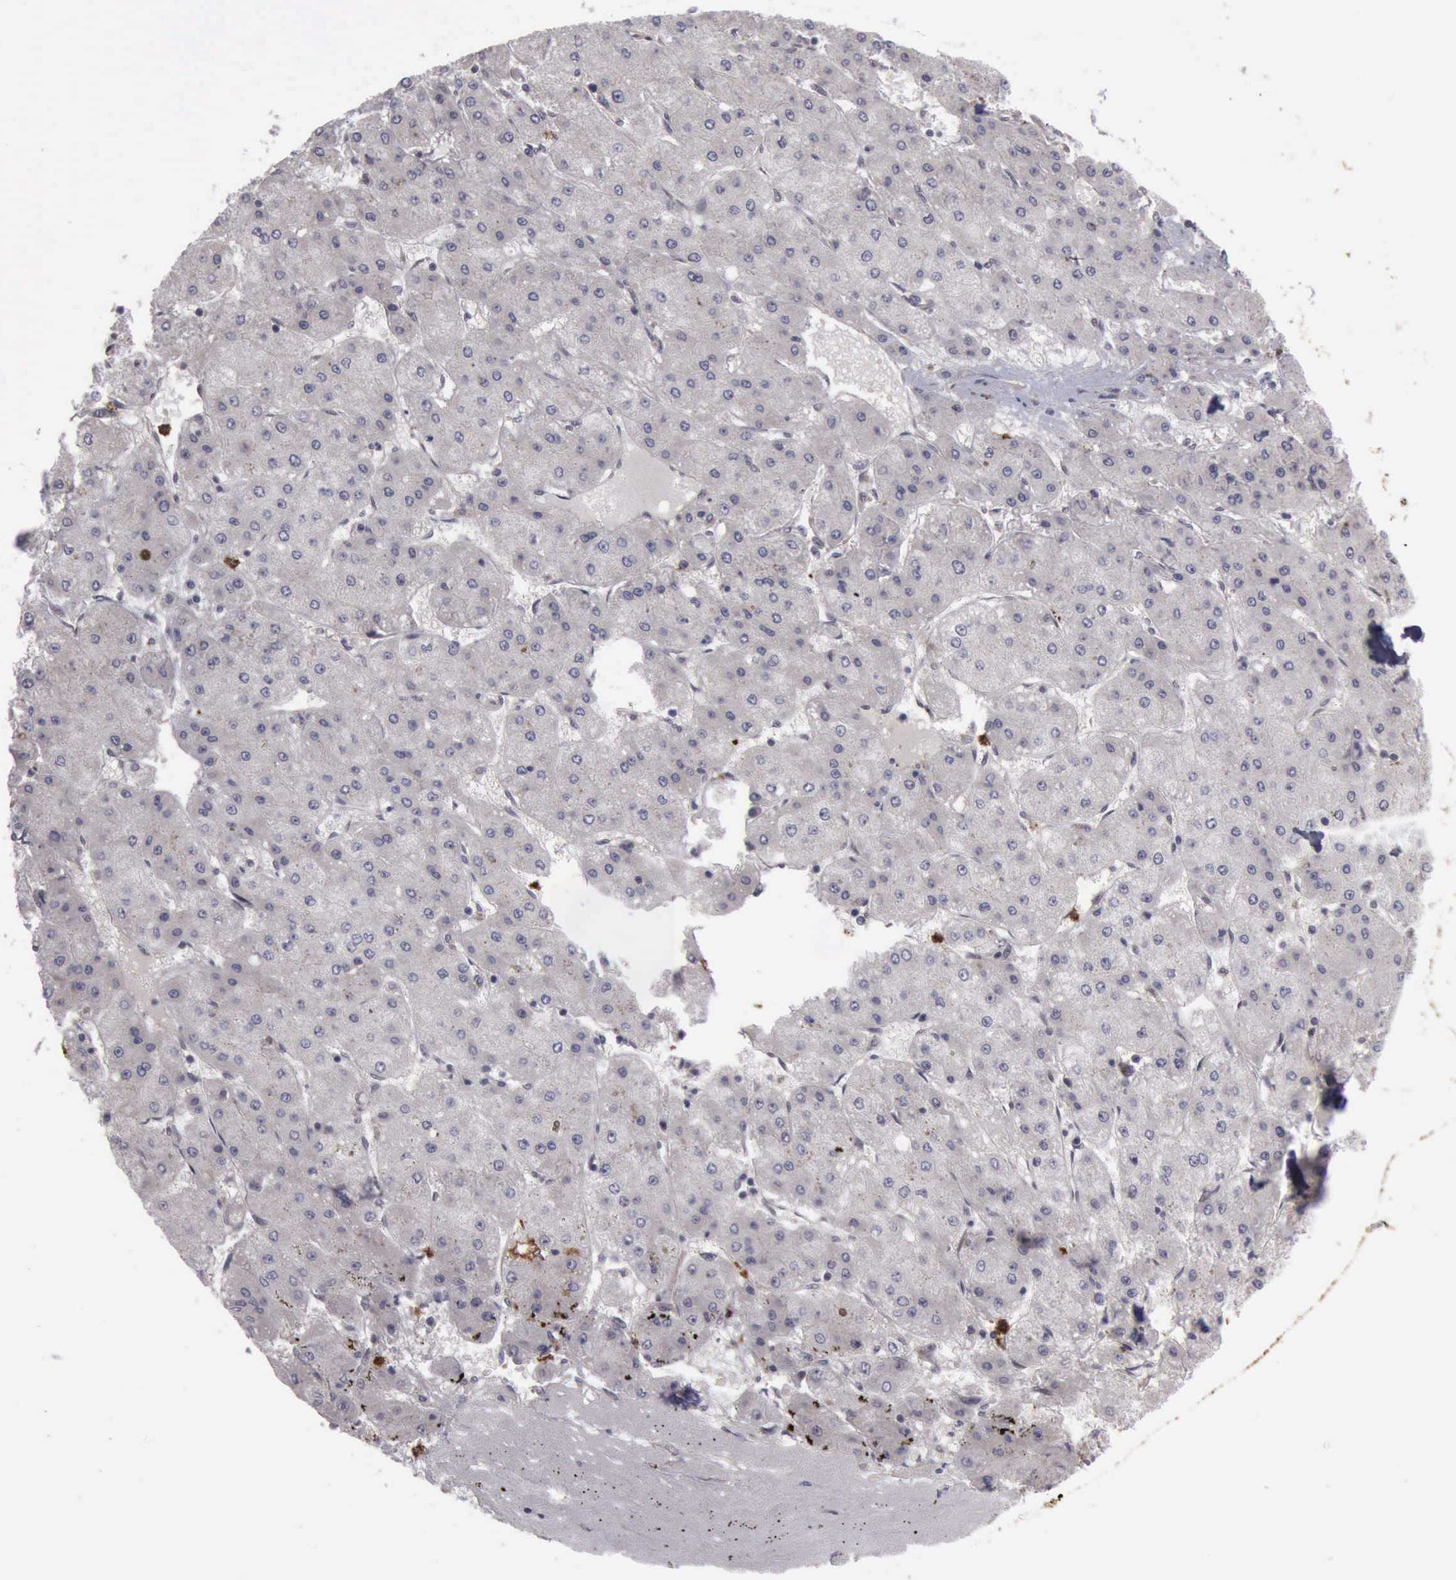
{"staining": {"intensity": "negative", "quantity": "none", "location": "none"}, "tissue": "liver cancer", "cell_type": "Tumor cells", "image_type": "cancer", "snomed": [{"axis": "morphology", "description": "Carcinoma, Hepatocellular, NOS"}, {"axis": "topography", "description": "Liver"}], "caption": "Human liver hepatocellular carcinoma stained for a protein using IHC reveals no staining in tumor cells.", "gene": "MMP9", "patient": {"sex": "female", "age": 52}}